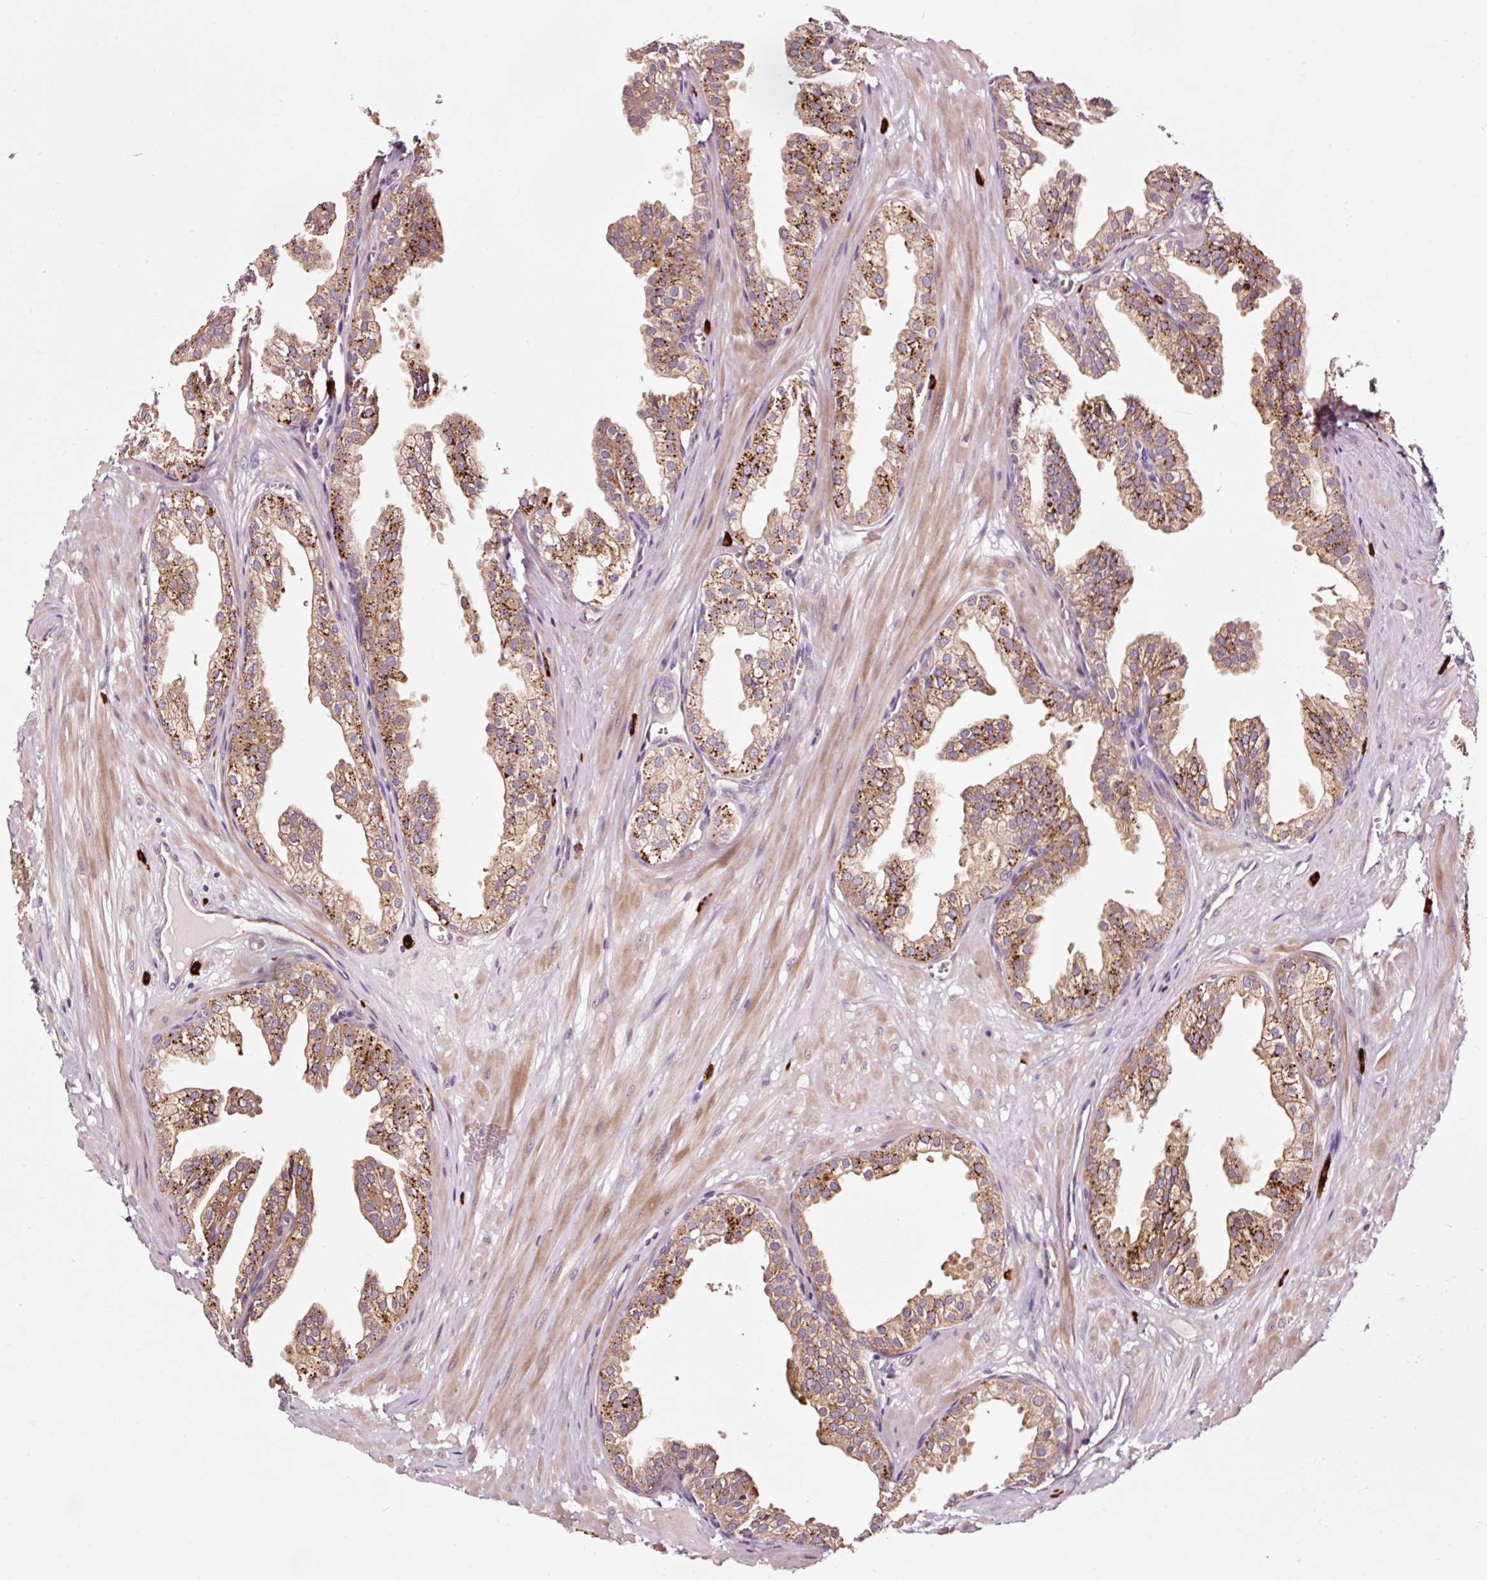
{"staining": {"intensity": "strong", "quantity": "25%-75%", "location": "cytoplasmic/membranous"}, "tissue": "prostate", "cell_type": "Glandular cells", "image_type": "normal", "snomed": [{"axis": "morphology", "description": "Normal tissue, NOS"}, {"axis": "topography", "description": "Prostate"}, {"axis": "topography", "description": "Peripheral nerve tissue"}], "caption": "Protein staining shows strong cytoplasmic/membranous expression in approximately 25%-75% of glandular cells in unremarkable prostate.", "gene": "UTP14A", "patient": {"sex": "male", "age": 55}}